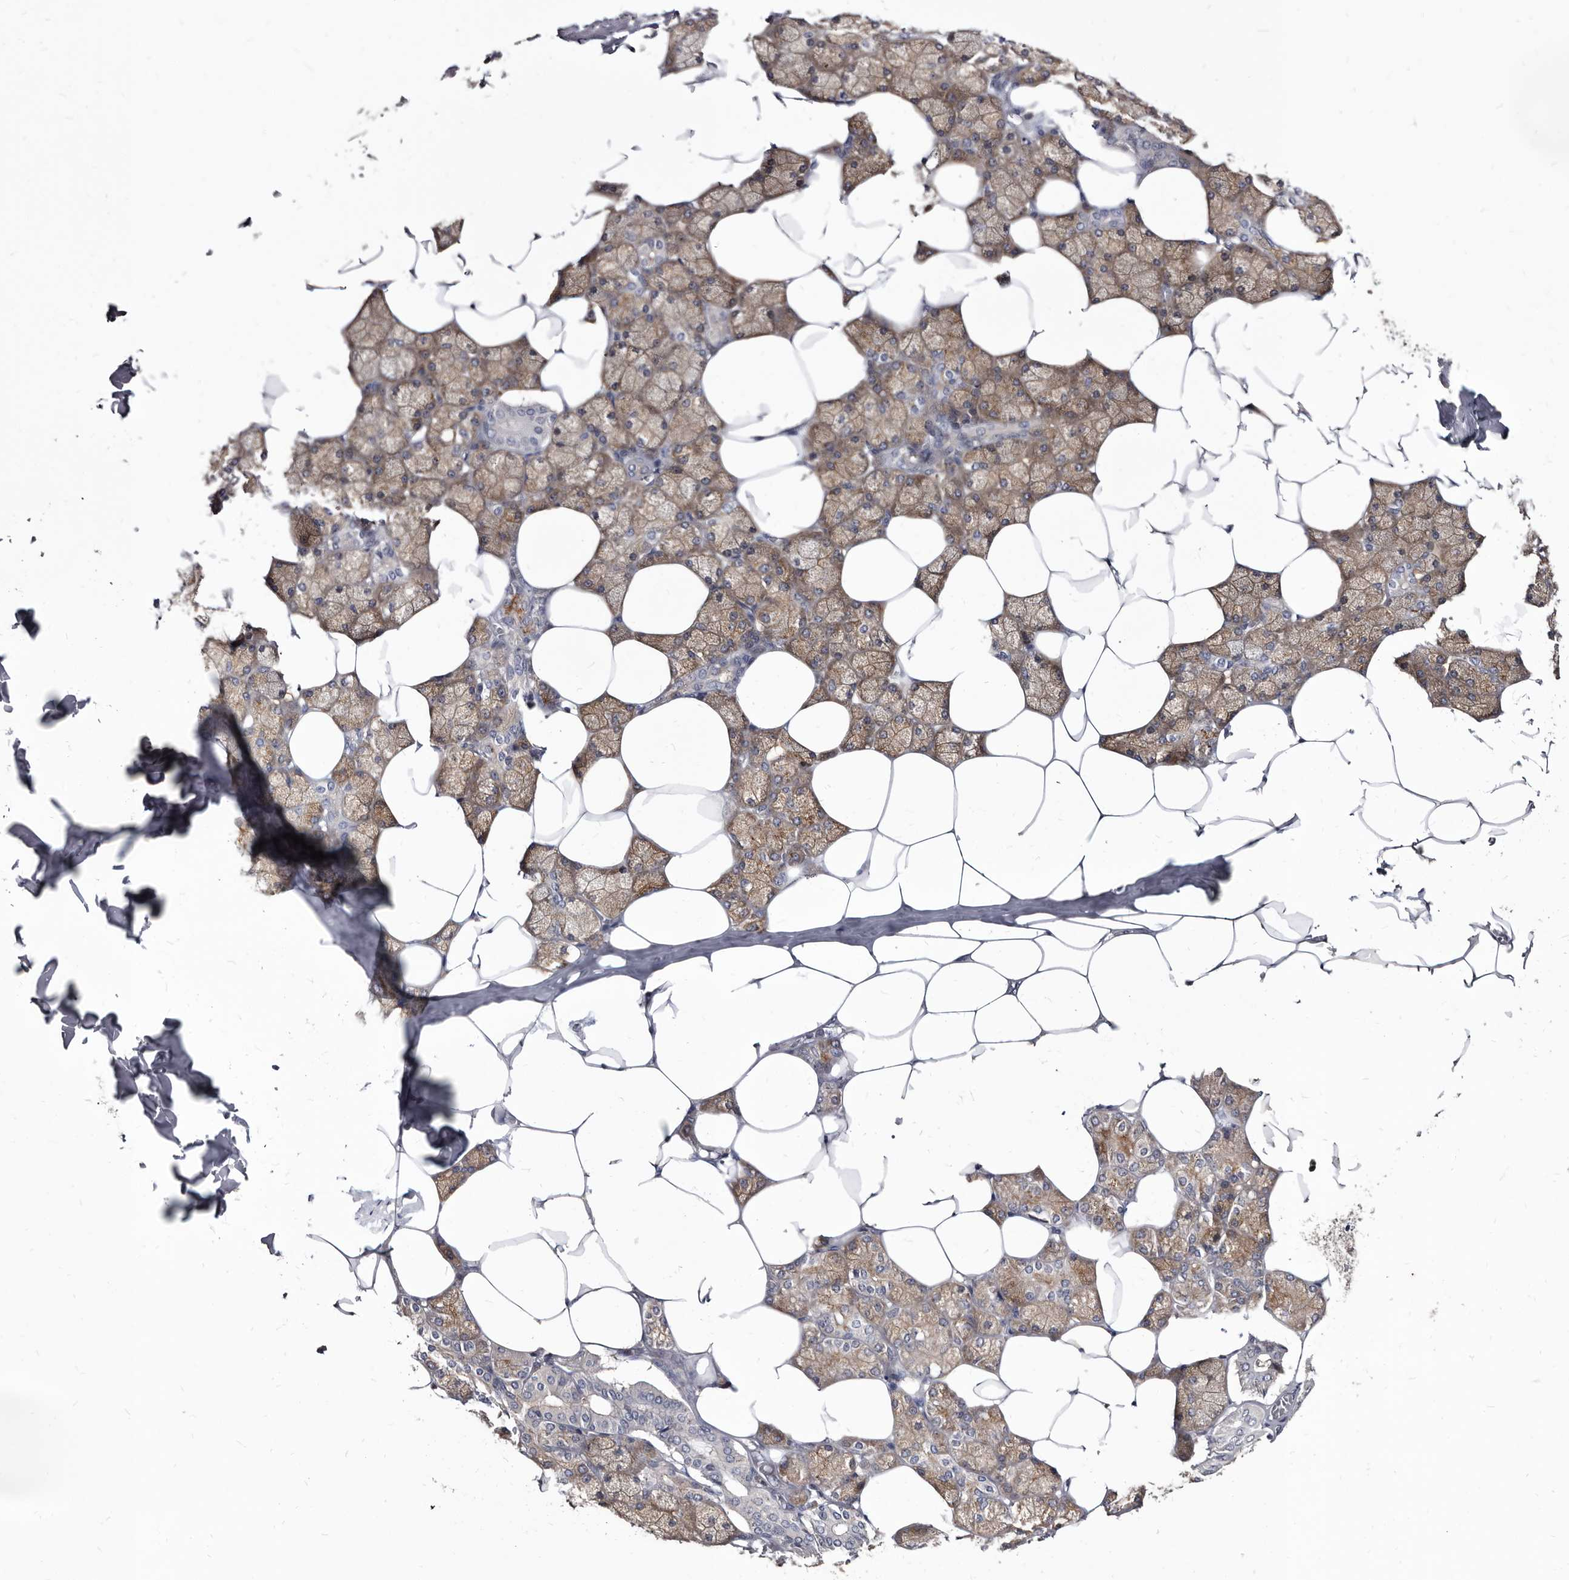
{"staining": {"intensity": "moderate", "quantity": ">75%", "location": "cytoplasmic/membranous,nuclear"}, "tissue": "salivary gland", "cell_type": "Glandular cells", "image_type": "normal", "snomed": [{"axis": "morphology", "description": "Normal tissue, NOS"}, {"axis": "topography", "description": "Salivary gland"}], "caption": "The histopathology image exhibits staining of benign salivary gland, revealing moderate cytoplasmic/membranous,nuclear protein expression (brown color) within glandular cells.", "gene": "ABCF2", "patient": {"sex": "male", "age": 62}}